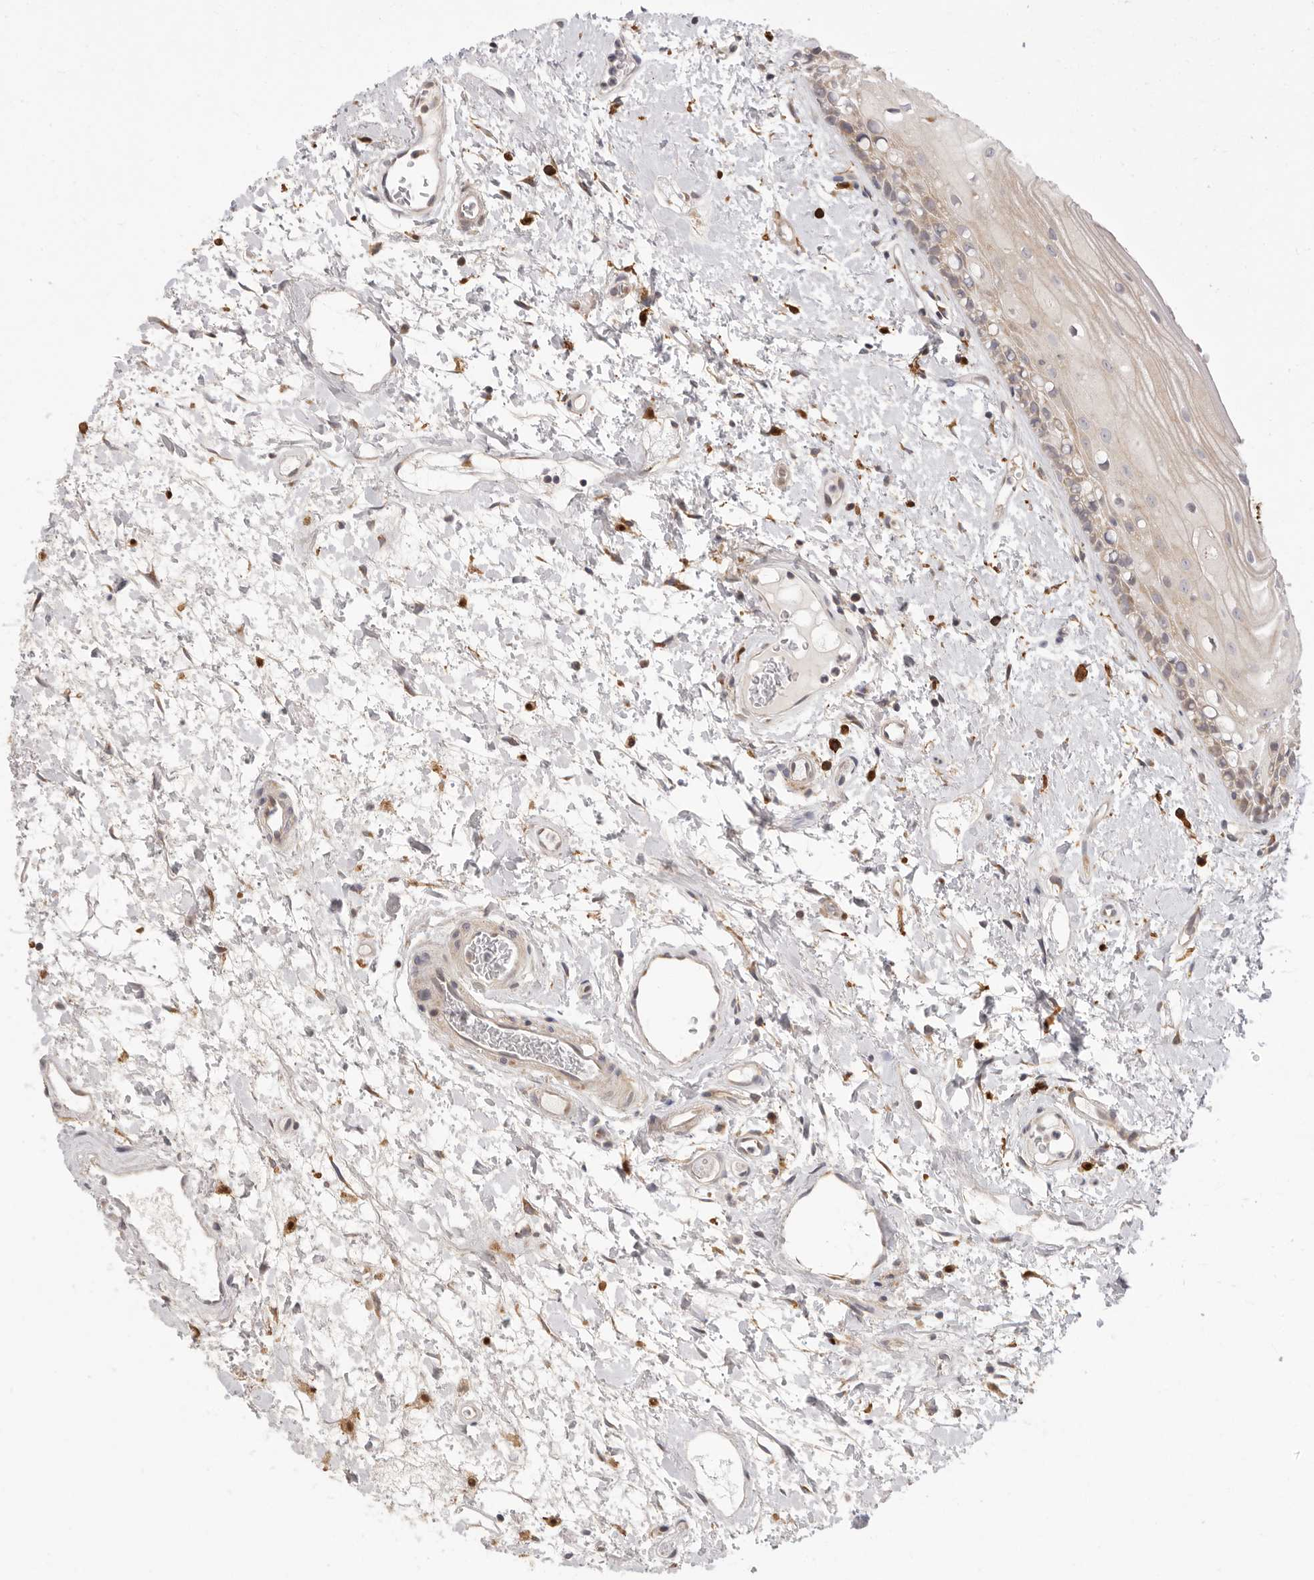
{"staining": {"intensity": "weak", "quantity": "<25%", "location": "cytoplasmic/membranous"}, "tissue": "oral mucosa", "cell_type": "Squamous epithelial cells", "image_type": "normal", "snomed": [{"axis": "morphology", "description": "Normal tissue, NOS"}, {"axis": "topography", "description": "Oral tissue"}], "caption": "A high-resolution photomicrograph shows immunohistochemistry staining of unremarkable oral mucosa, which exhibits no significant expression in squamous epithelial cells.", "gene": "USH1C", "patient": {"sex": "female", "age": 76}}